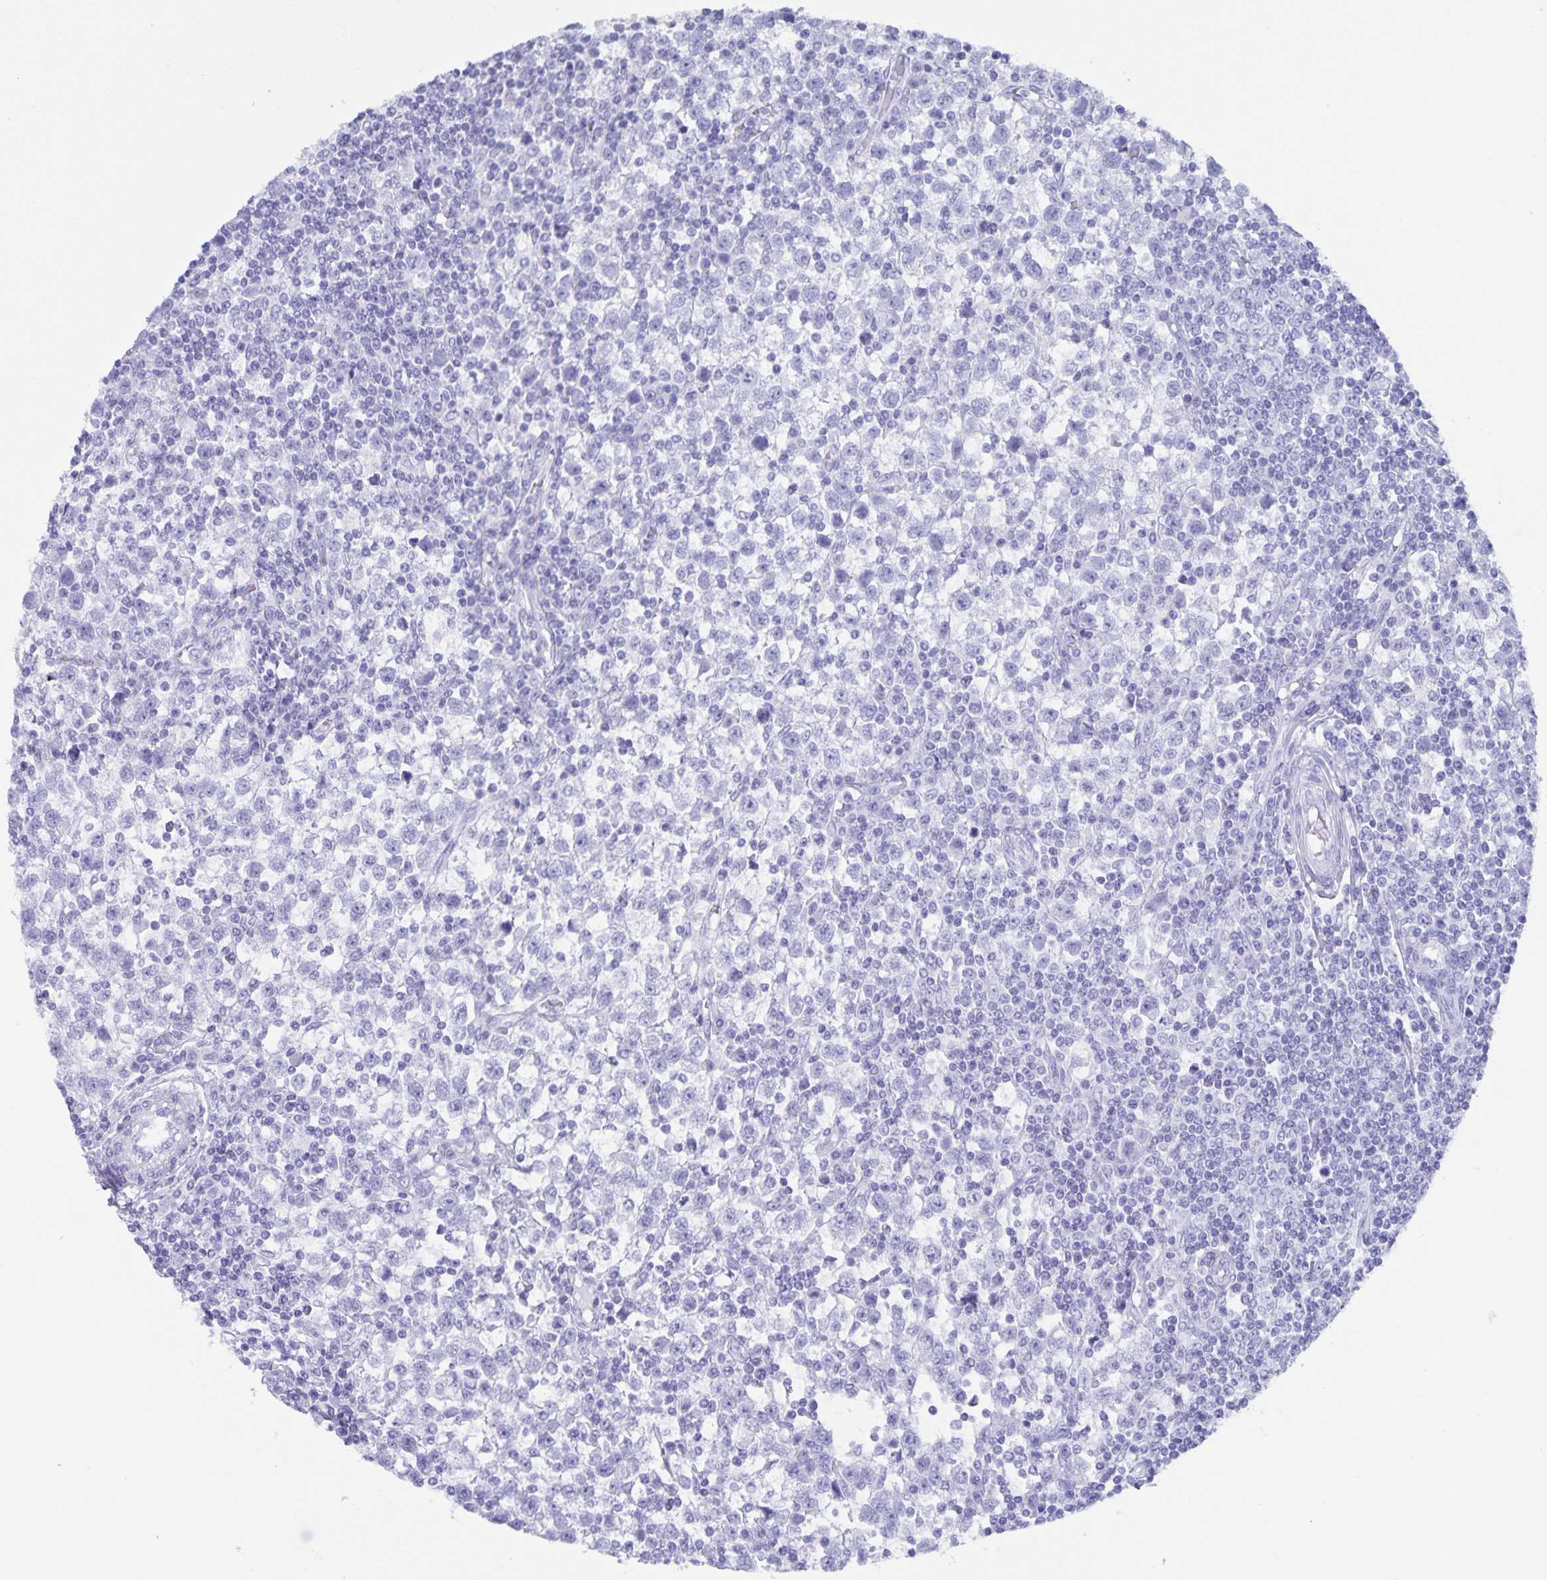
{"staining": {"intensity": "negative", "quantity": "none", "location": "none"}, "tissue": "testis cancer", "cell_type": "Tumor cells", "image_type": "cancer", "snomed": [{"axis": "morphology", "description": "Seminoma, NOS"}, {"axis": "topography", "description": "Testis"}], "caption": "Immunohistochemistry (IHC) image of seminoma (testis) stained for a protein (brown), which displays no staining in tumor cells.", "gene": "AQP4", "patient": {"sex": "male", "age": 34}}